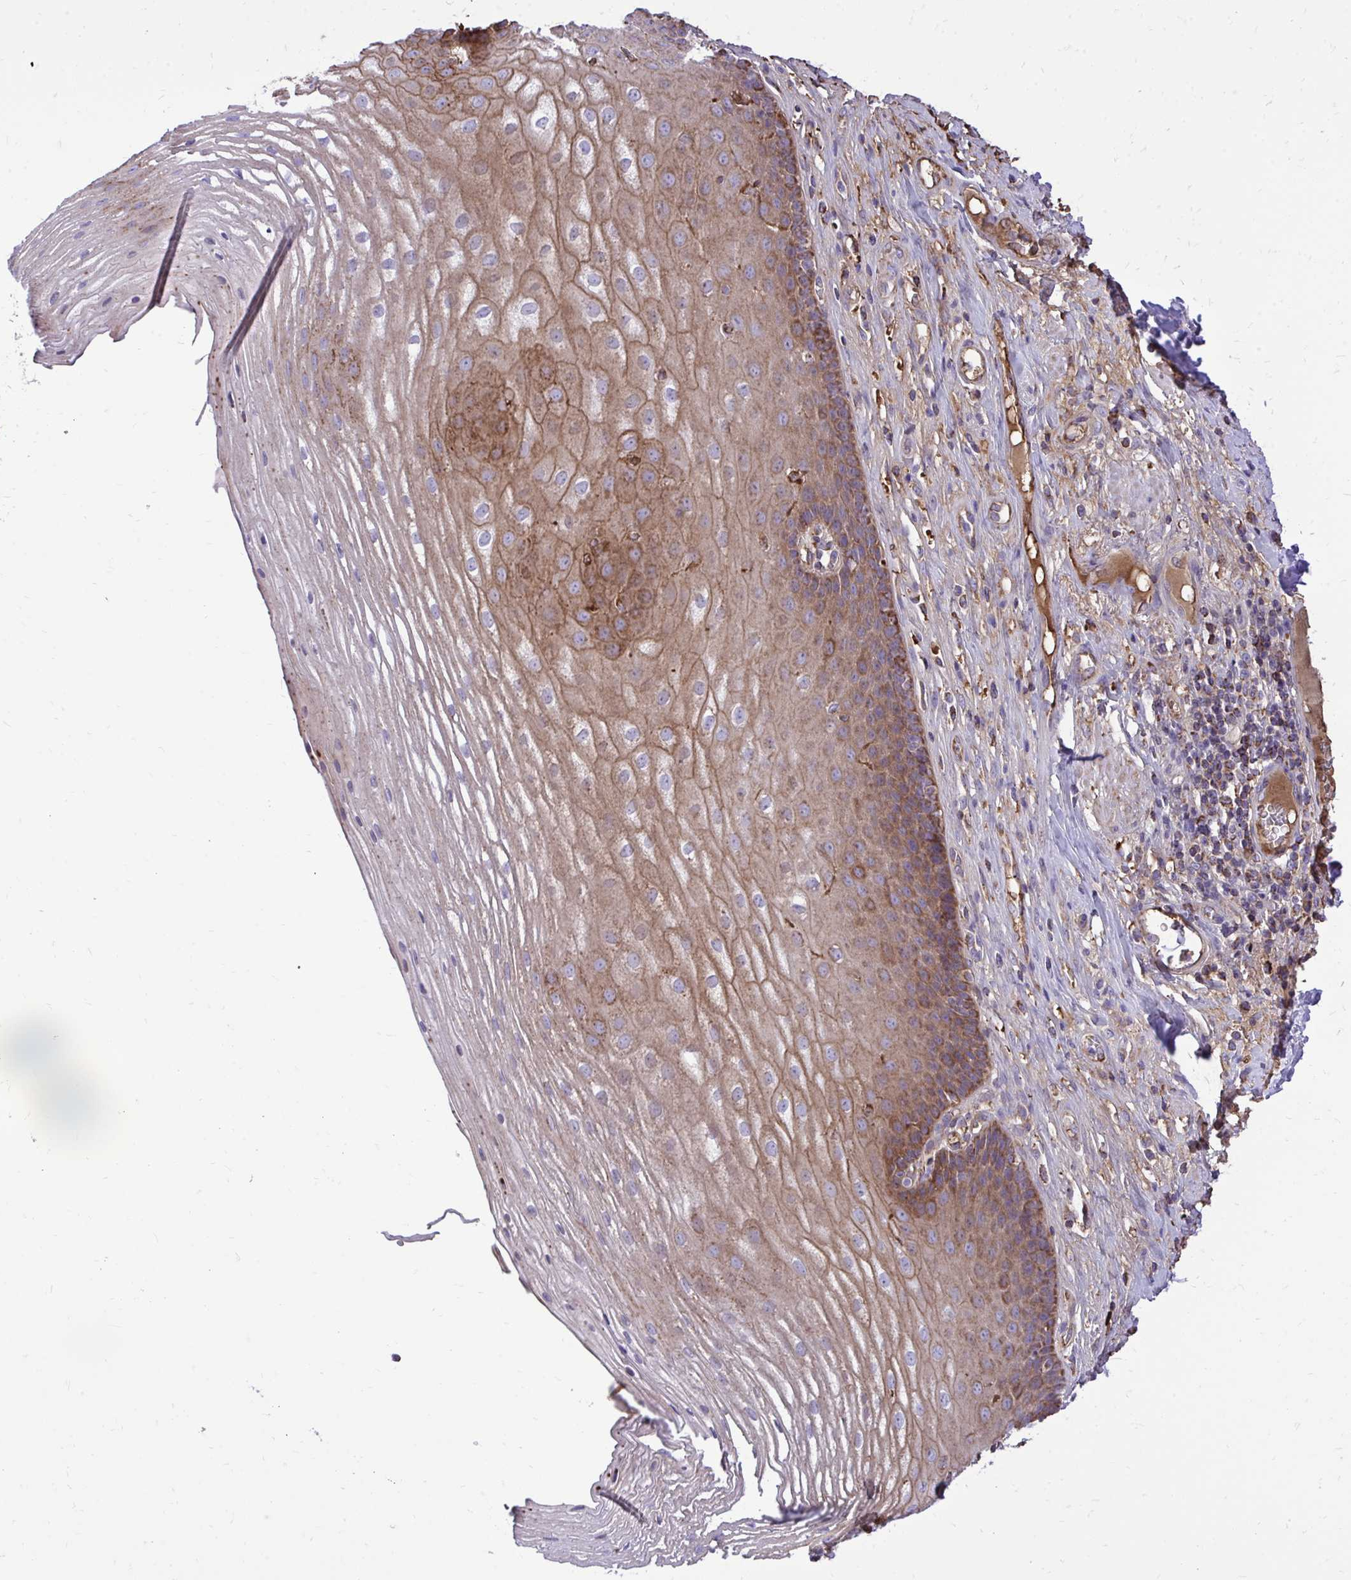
{"staining": {"intensity": "moderate", "quantity": "25%-75%", "location": "cytoplasmic/membranous"}, "tissue": "esophagus", "cell_type": "Squamous epithelial cells", "image_type": "normal", "snomed": [{"axis": "morphology", "description": "Normal tissue, NOS"}, {"axis": "topography", "description": "Esophagus"}], "caption": "Esophagus stained with a brown dye reveals moderate cytoplasmic/membranous positive staining in approximately 25%-75% of squamous epithelial cells.", "gene": "ATP13A2", "patient": {"sex": "male", "age": 62}}